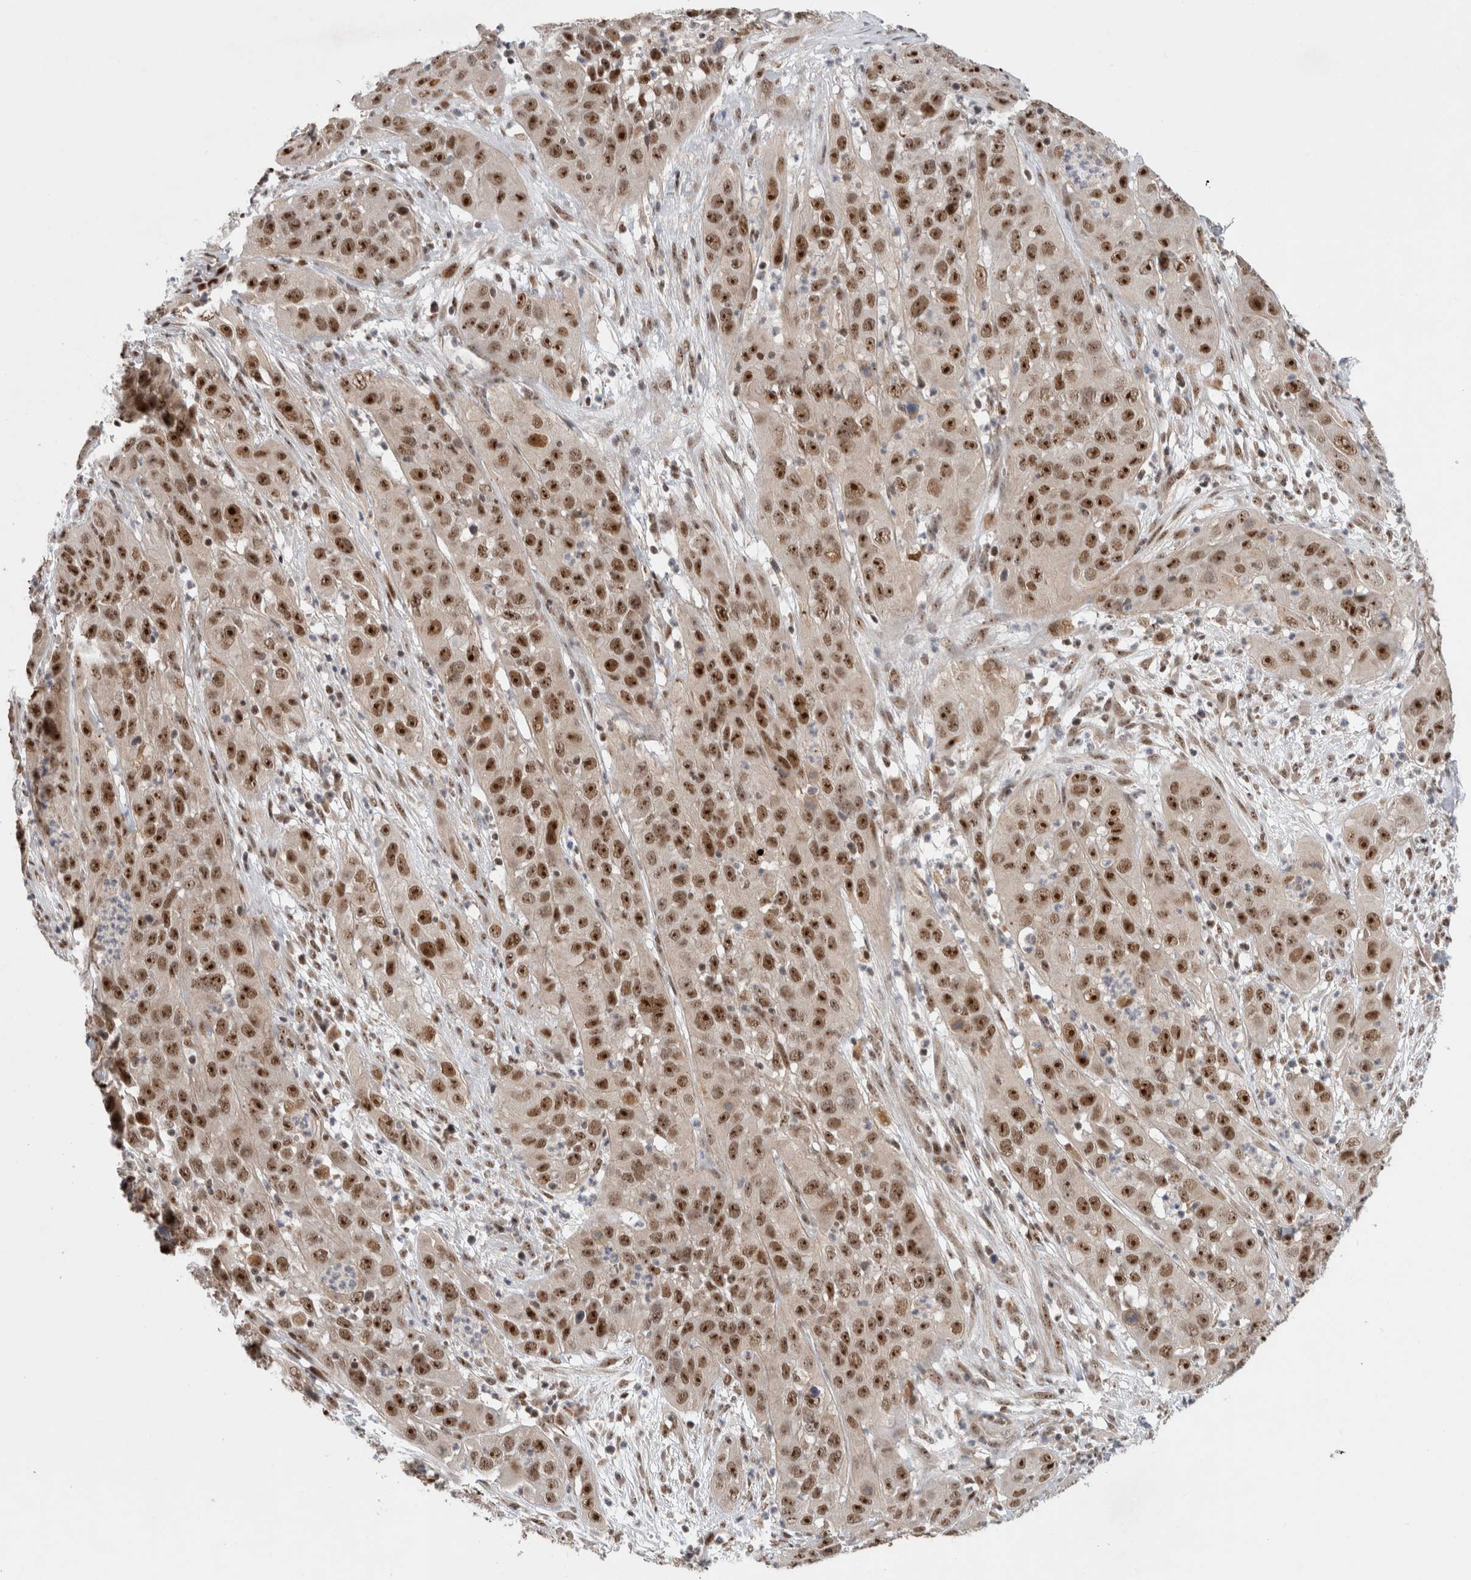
{"staining": {"intensity": "strong", "quantity": ">75%", "location": "nuclear"}, "tissue": "cervical cancer", "cell_type": "Tumor cells", "image_type": "cancer", "snomed": [{"axis": "morphology", "description": "Squamous cell carcinoma, NOS"}, {"axis": "topography", "description": "Cervix"}], "caption": "The image demonstrates immunohistochemical staining of squamous cell carcinoma (cervical). There is strong nuclear positivity is appreciated in about >75% of tumor cells.", "gene": "MPHOSPH6", "patient": {"sex": "female", "age": 32}}